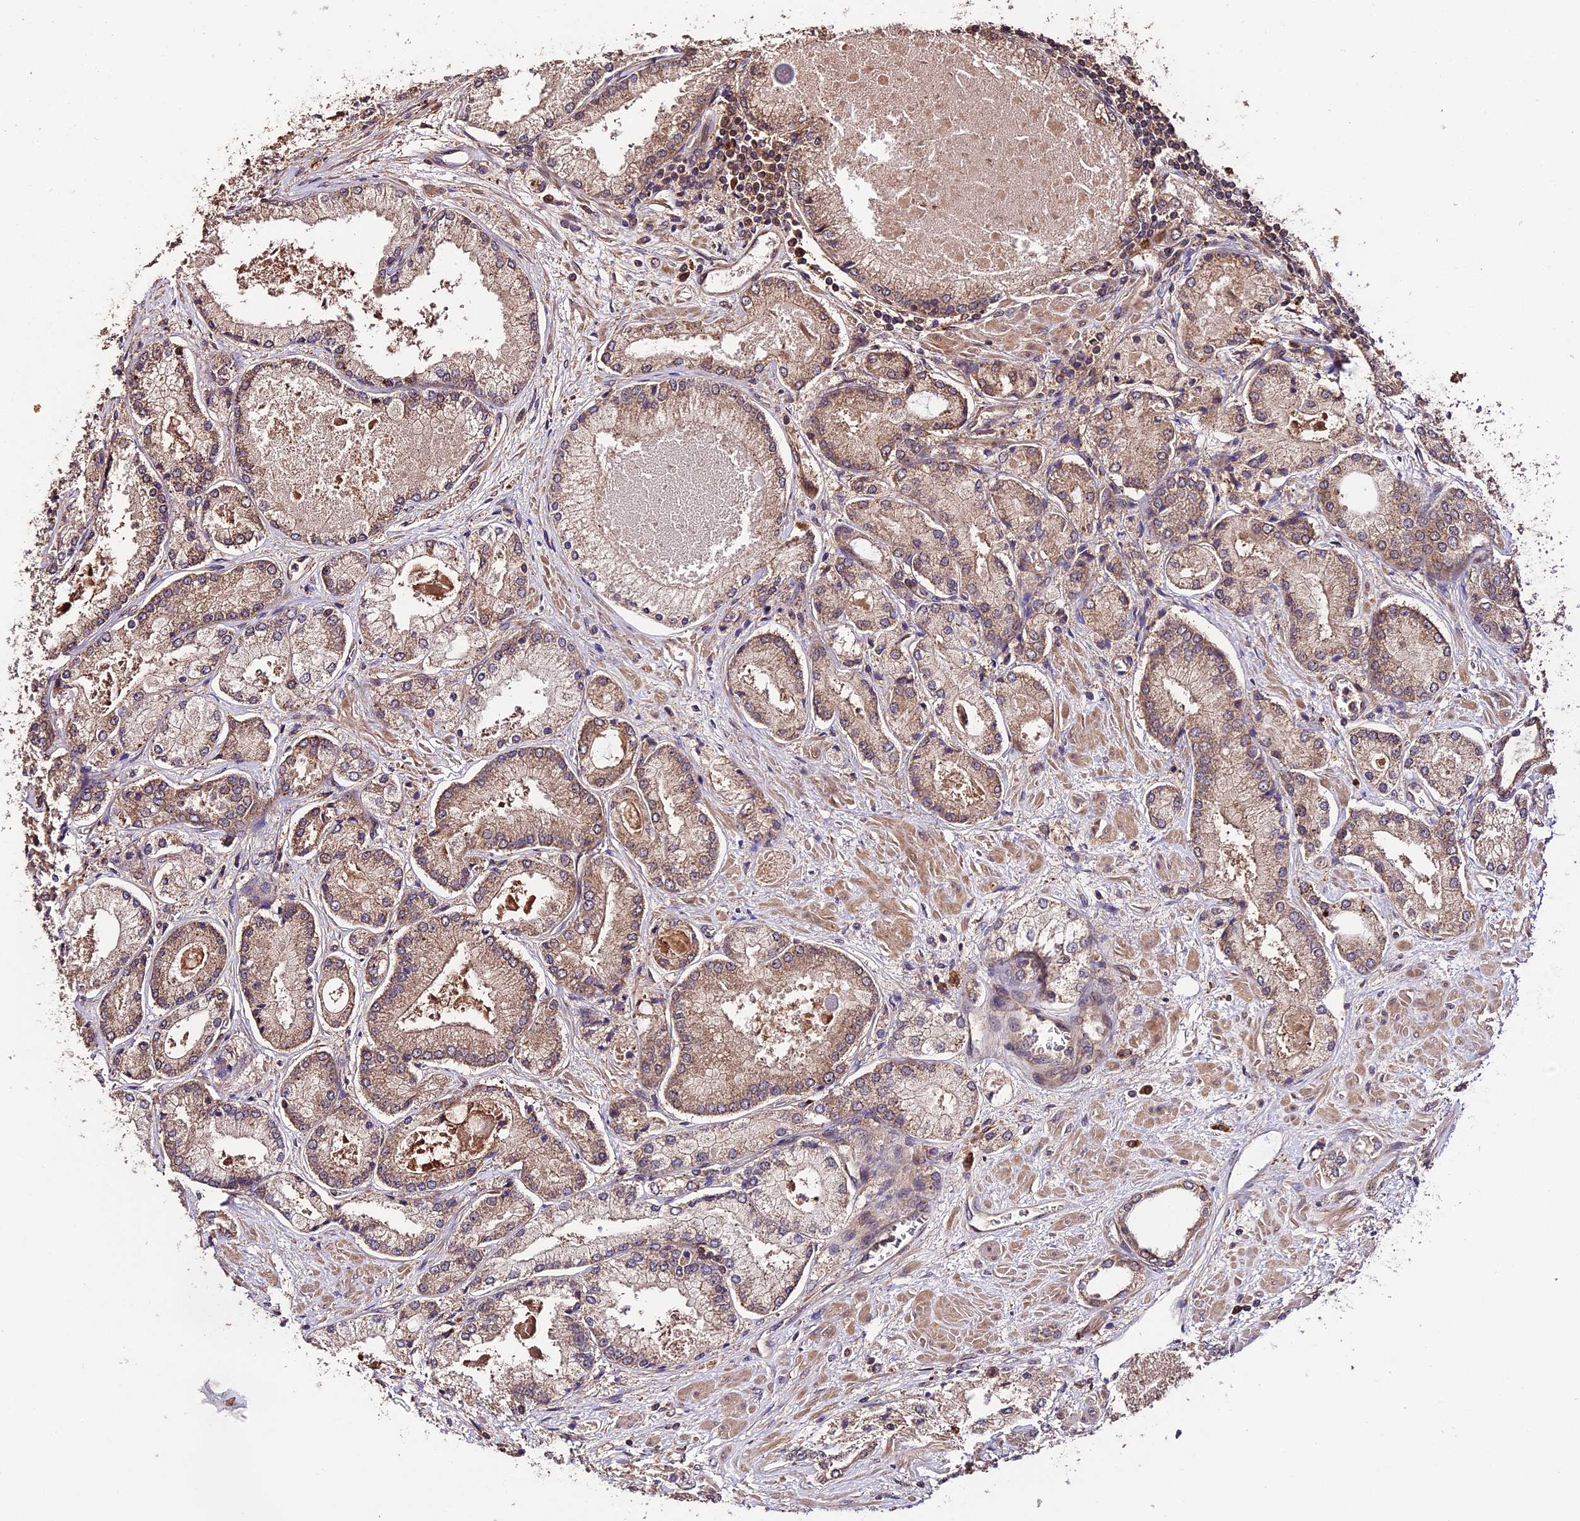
{"staining": {"intensity": "weak", "quantity": "25%-75%", "location": "cytoplasmic/membranous"}, "tissue": "prostate cancer", "cell_type": "Tumor cells", "image_type": "cancer", "snomed": [{"axis": "morphology", "description": "Adenocarcinoma, Low grade"}, {"axis": "topography", "description": "Prostate"}], "caption": "Immunohistochemistry (IHC) micrograph of neoplastic tissue: prostate cancer (low-grade adenocarcinoma) stained using immunohistochemistry (IHC) reveals low levels of weak protein expression localized specifically in the cytoplasmic/membranous of tumor cells, appearing as a cytoplasmic/membranous brown color.", "gene": "TRMT1", "patient": {"sex": "male", "age": 74}}